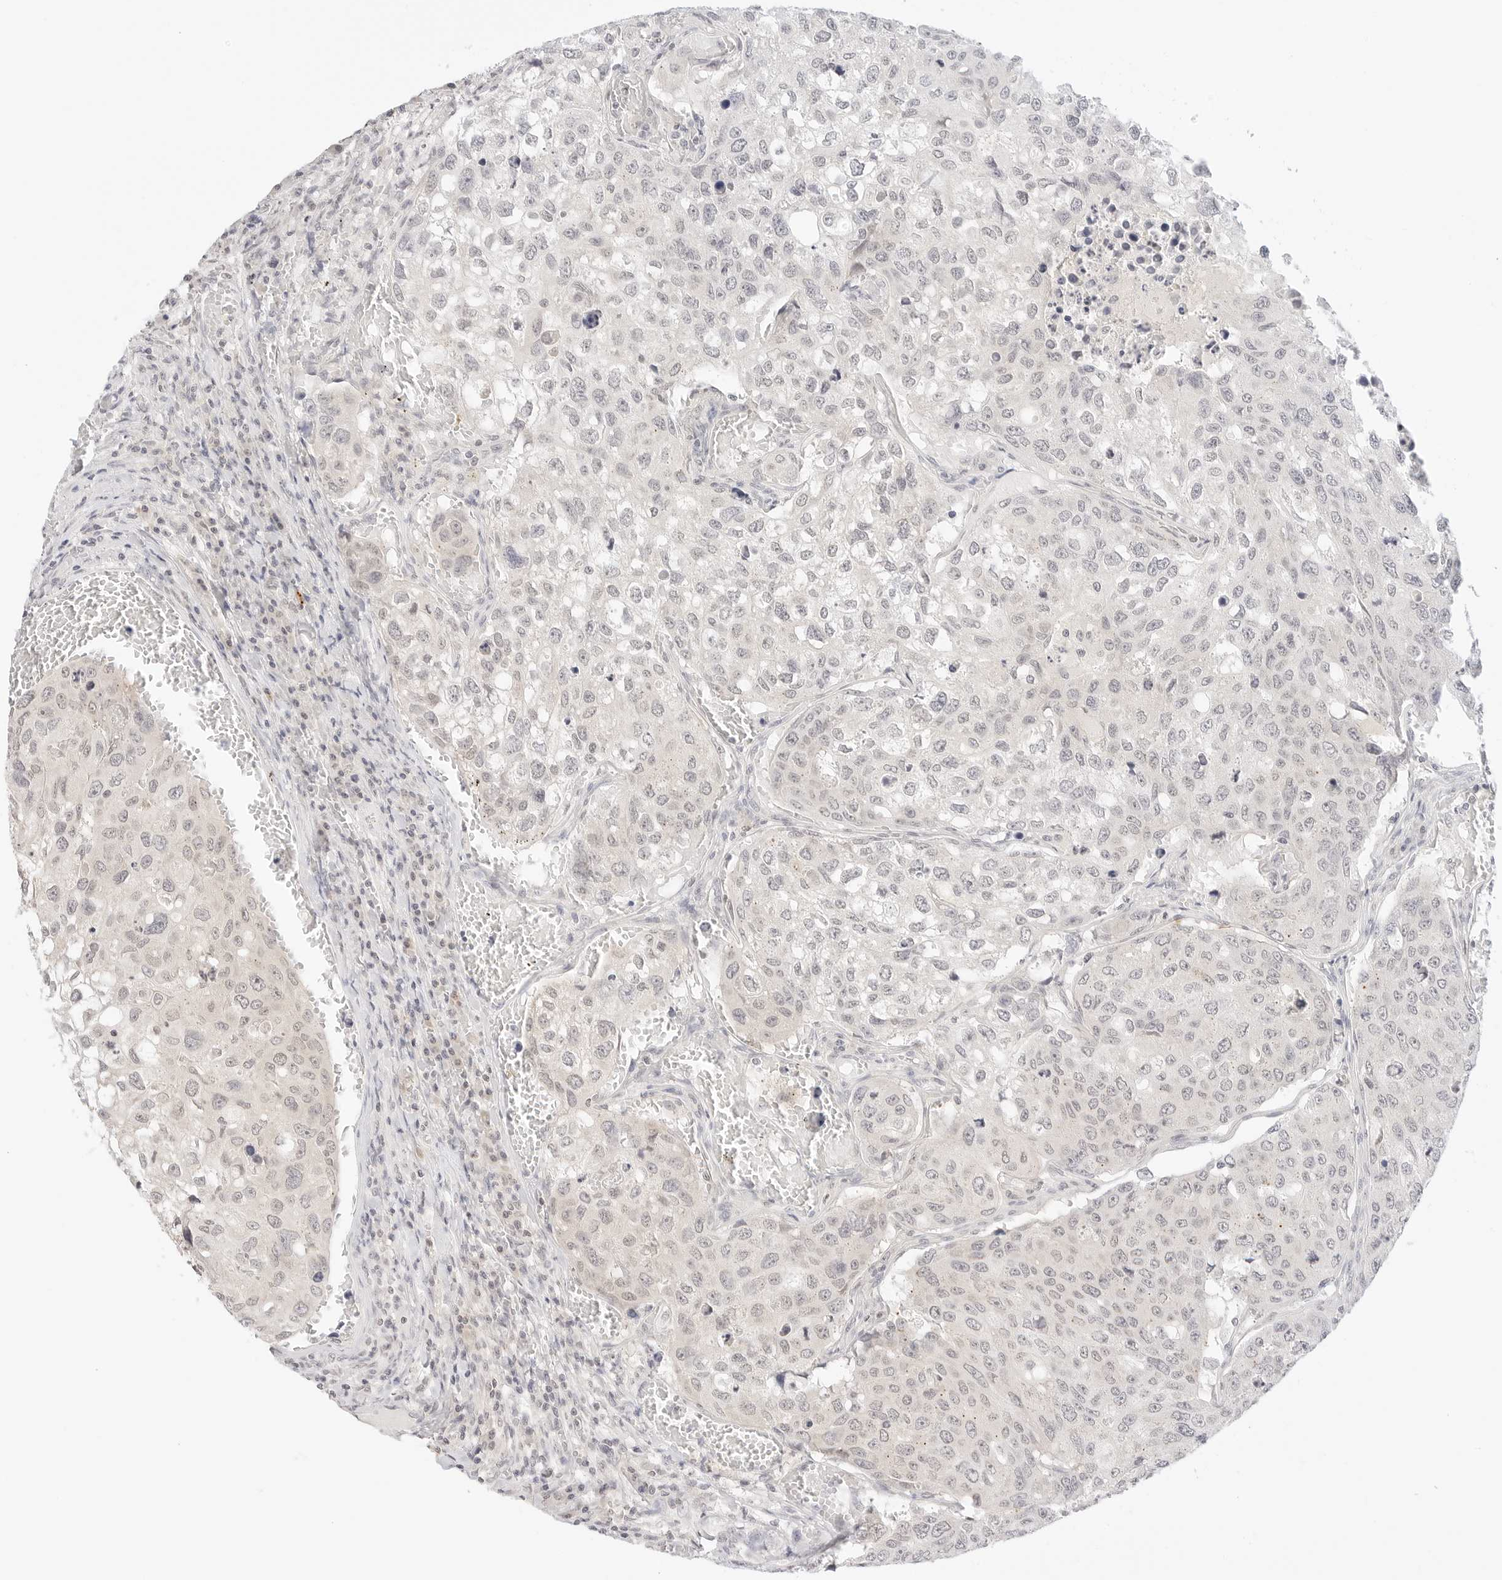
{"staining": {"intensity": "negative", "quantity": "none", "location": "none"}, "tissue": "urothelial cancer", "cell_type": "Tumor cells", "image_type": "cancer", "snomed": [{"axis": "morphology", "description": "Urothelial carcinoma, High grade"}, {"axis": "topography", "description": "Lymph node"}, {"axis": "topography", "description": "Urinary bladder"}], "caption": "Immunohistochemistry of human urothelial cancer demonstrates no staining in tumor cells.", "gene": "GNAS", "patient": {"sex": "male", "age": 51}}